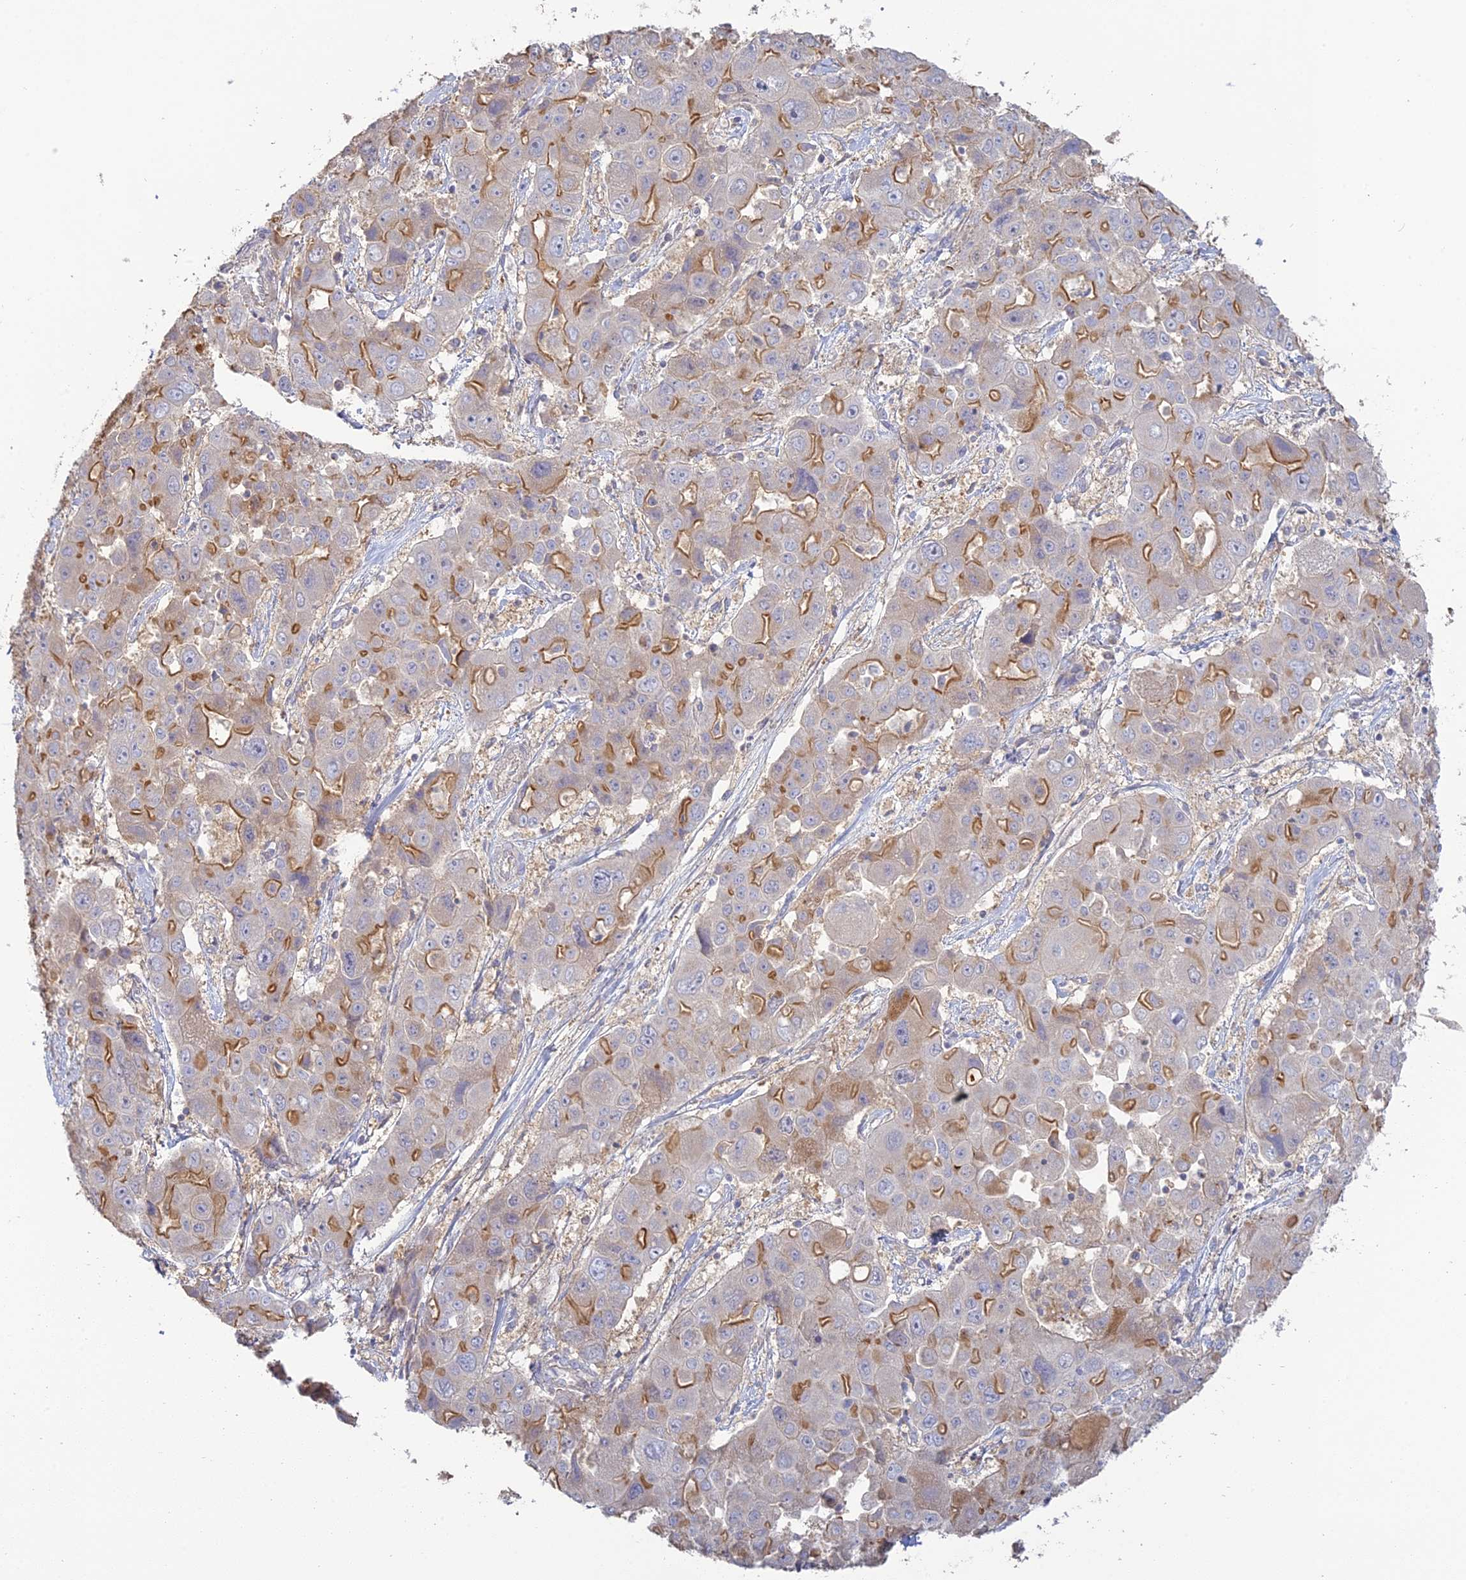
{"staining": {"intensity": "moderate", "quantity": "25%-75%", "location": "cytoplasmic/membranous"}, "tissue": "liver cancer", "cell_type": "Tumor cells", "image_type": "cancer", "snomed": [{"axis": "morphology", "description": "Cholangiocarcinoma"}, {"axis": "topography", "description": "Liver"}], "caption": "The immunohistochemical stain highlights moderate cytoplasmic/membranous positivity in tumor cells of cholangiocarcinoma (liver) tissue.", "gene": "SFT2D2", "patient": {"sex": "male", "age": 67}}